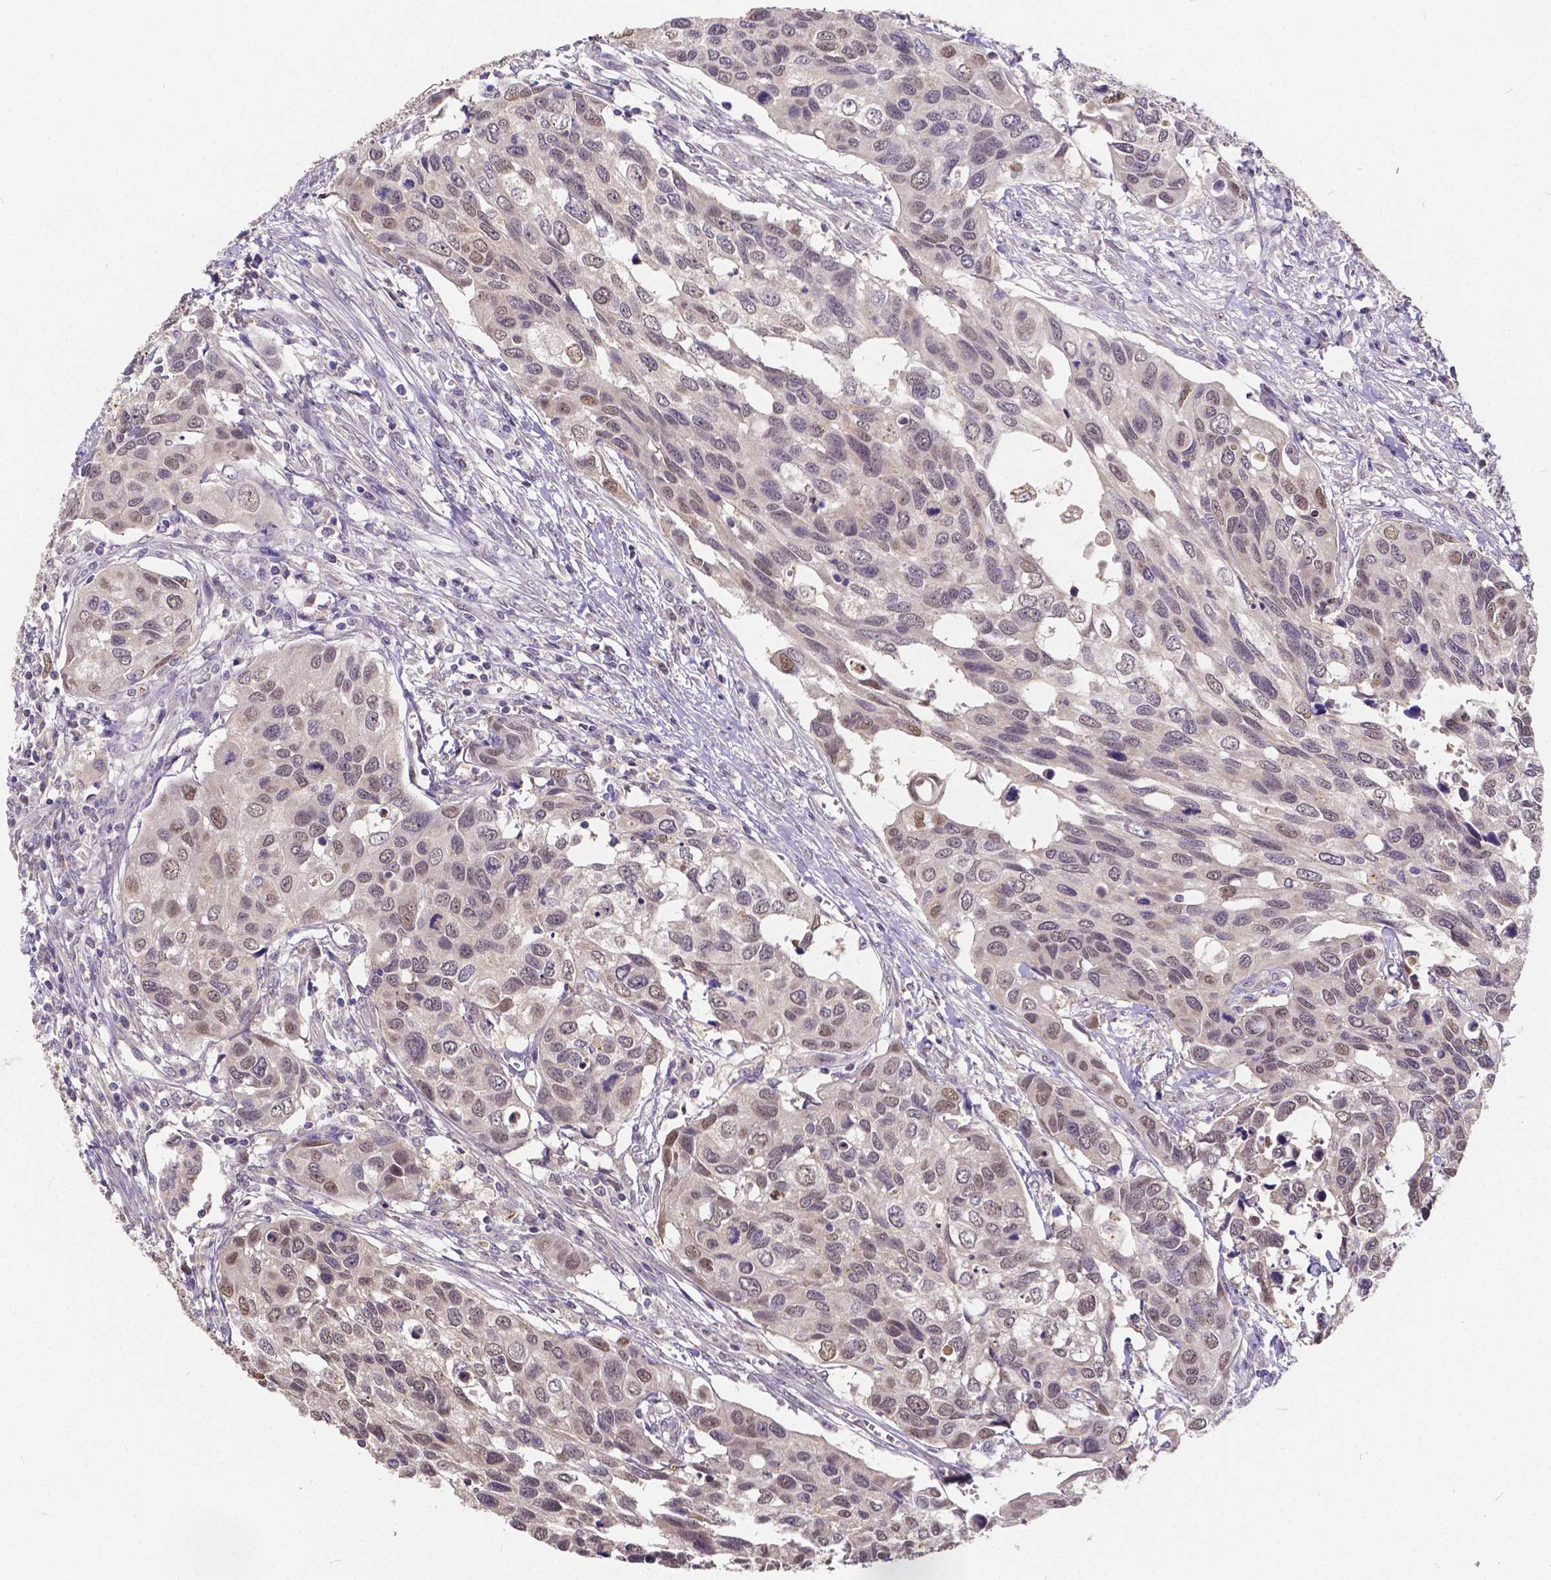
{"staining": {"intensity": "weak", "quantity": ">75%", "location": "nuclear"}, "tissue": "urothelial cancer", "cell_type": "Tumor cells", "image_type": "cancer", "snomed": [{"axis": "morphology", "description": "Urothelial carcinoma, High grade"}, {"axis": "topography", "description": "Urinary bladder"}], "caption": "A micrograph showing weak nuclear staining in approximately >75% of tumor cells in urothelial carcinoma (high-grade), as visualized by brown immunohistochemical staining.", "gene": "CTNNA2", "patient": {"sex": "male", "age": 60}}